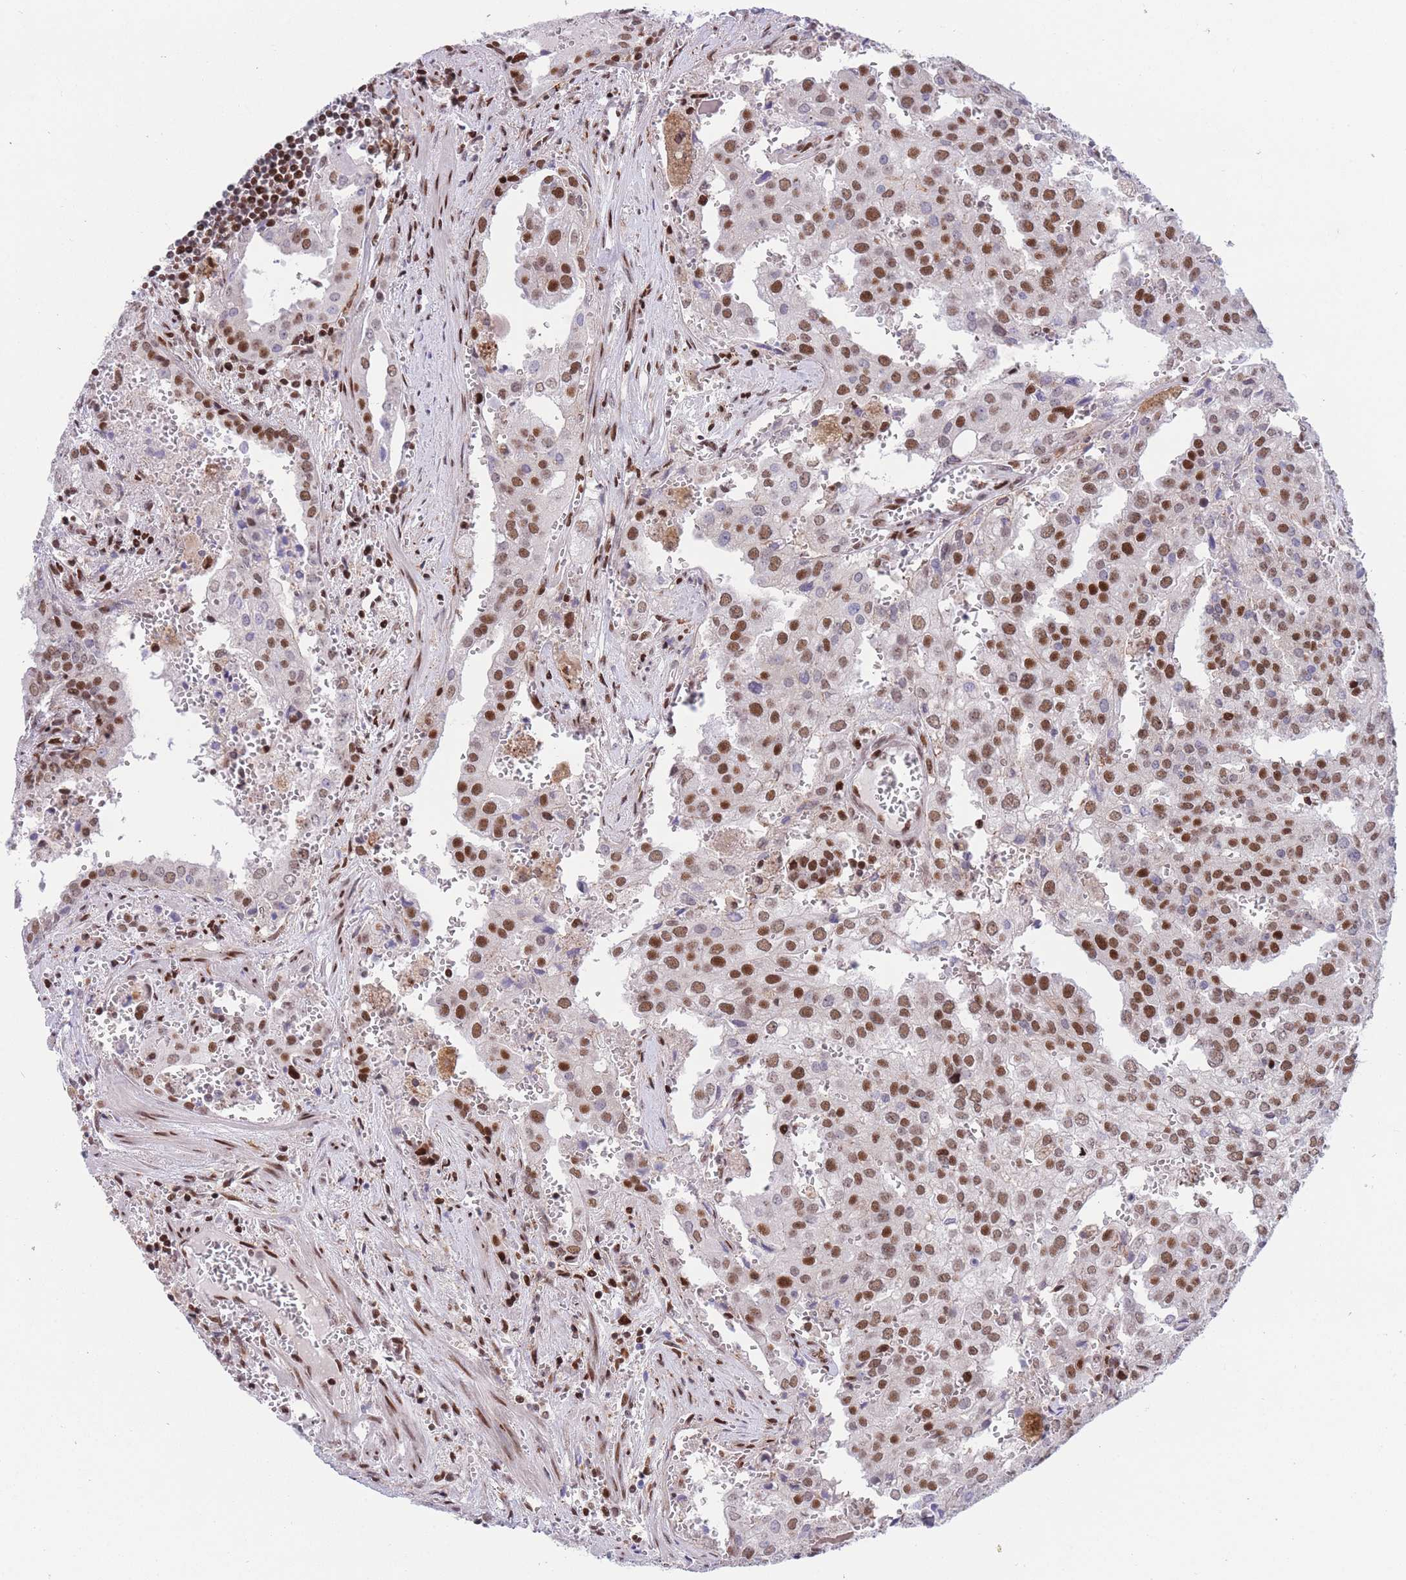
{"staining": {"intensity": "strong", "quantity": "25%-75%", "location": "nuclear"}, "tissue": "prostate cancer", "cell_type": "Tumor cells", "image_type": "cancer", "snomed": [{"axis": "morphology", "description": "Adenocarcinoma, High grade"}, {"axis": "topography", "description": "Prostate"}], "caption": "Tumor cells reveal high levels of strong nuclear positivity in approximately 25%-75% of cells in adenocarcinoma (high-grade) (prostate).", "gene": "DNAJC3", "patient": {"sex": "male", "age": 68}}